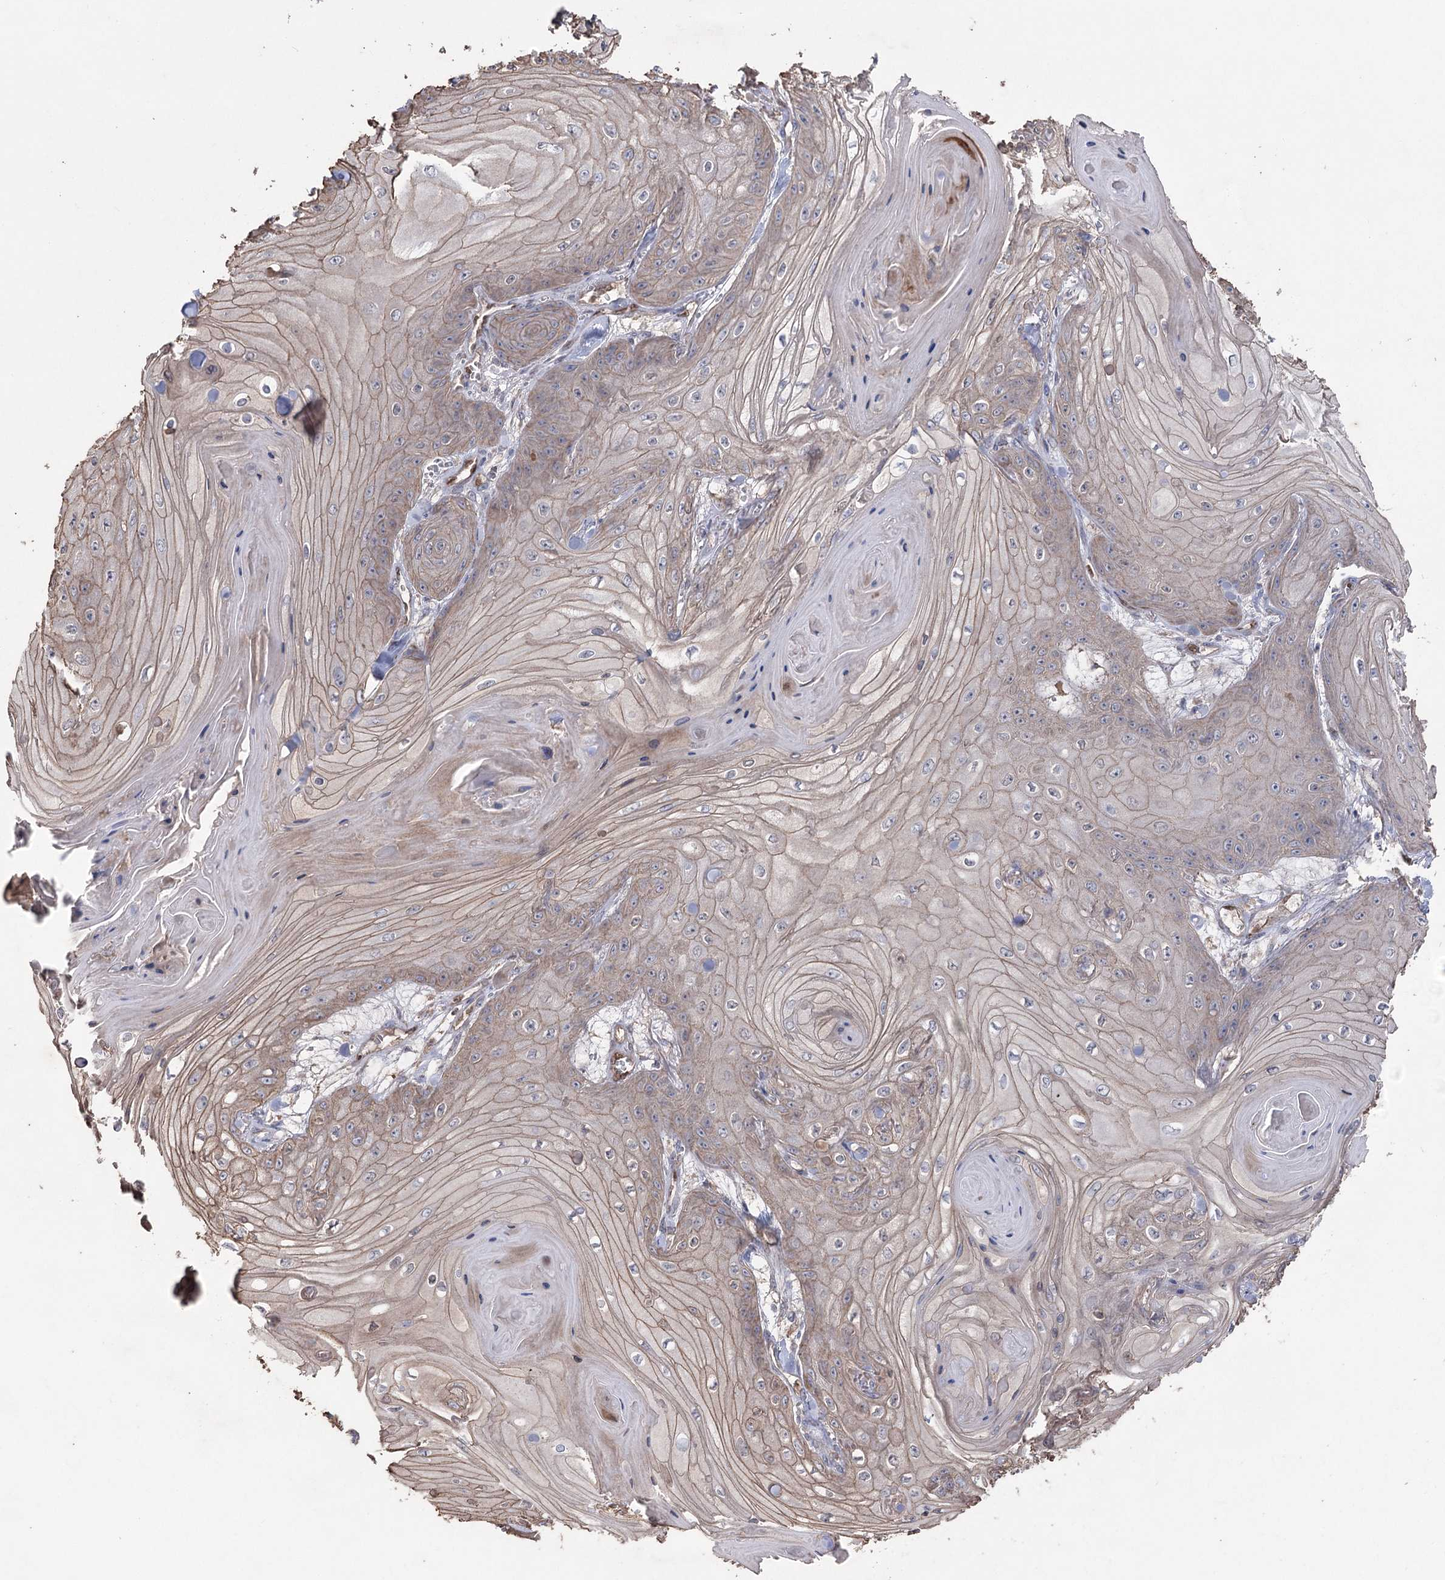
{"staining": {"intensity": "weak", "quantity": ">75%", "location": "cytoplasmic/membranous"}, "tissue": "skin cancer", "cell_type": "Tumor cells", "image_type": "cancer", "snomed": [{"axis": "morphology", "description": "Squamous cell carcinoma, NOS"}, {"axis": "topography", "description": "Skin"}], "caption": "Protein analysis of squamous cell carcinoma (skin) tissue demonstrates weak cytoplasmic/membranous staining in approximately >75% of tumor cells.", "gene": "FAM13B", "patient": {"sex": "male", "age": 74}}